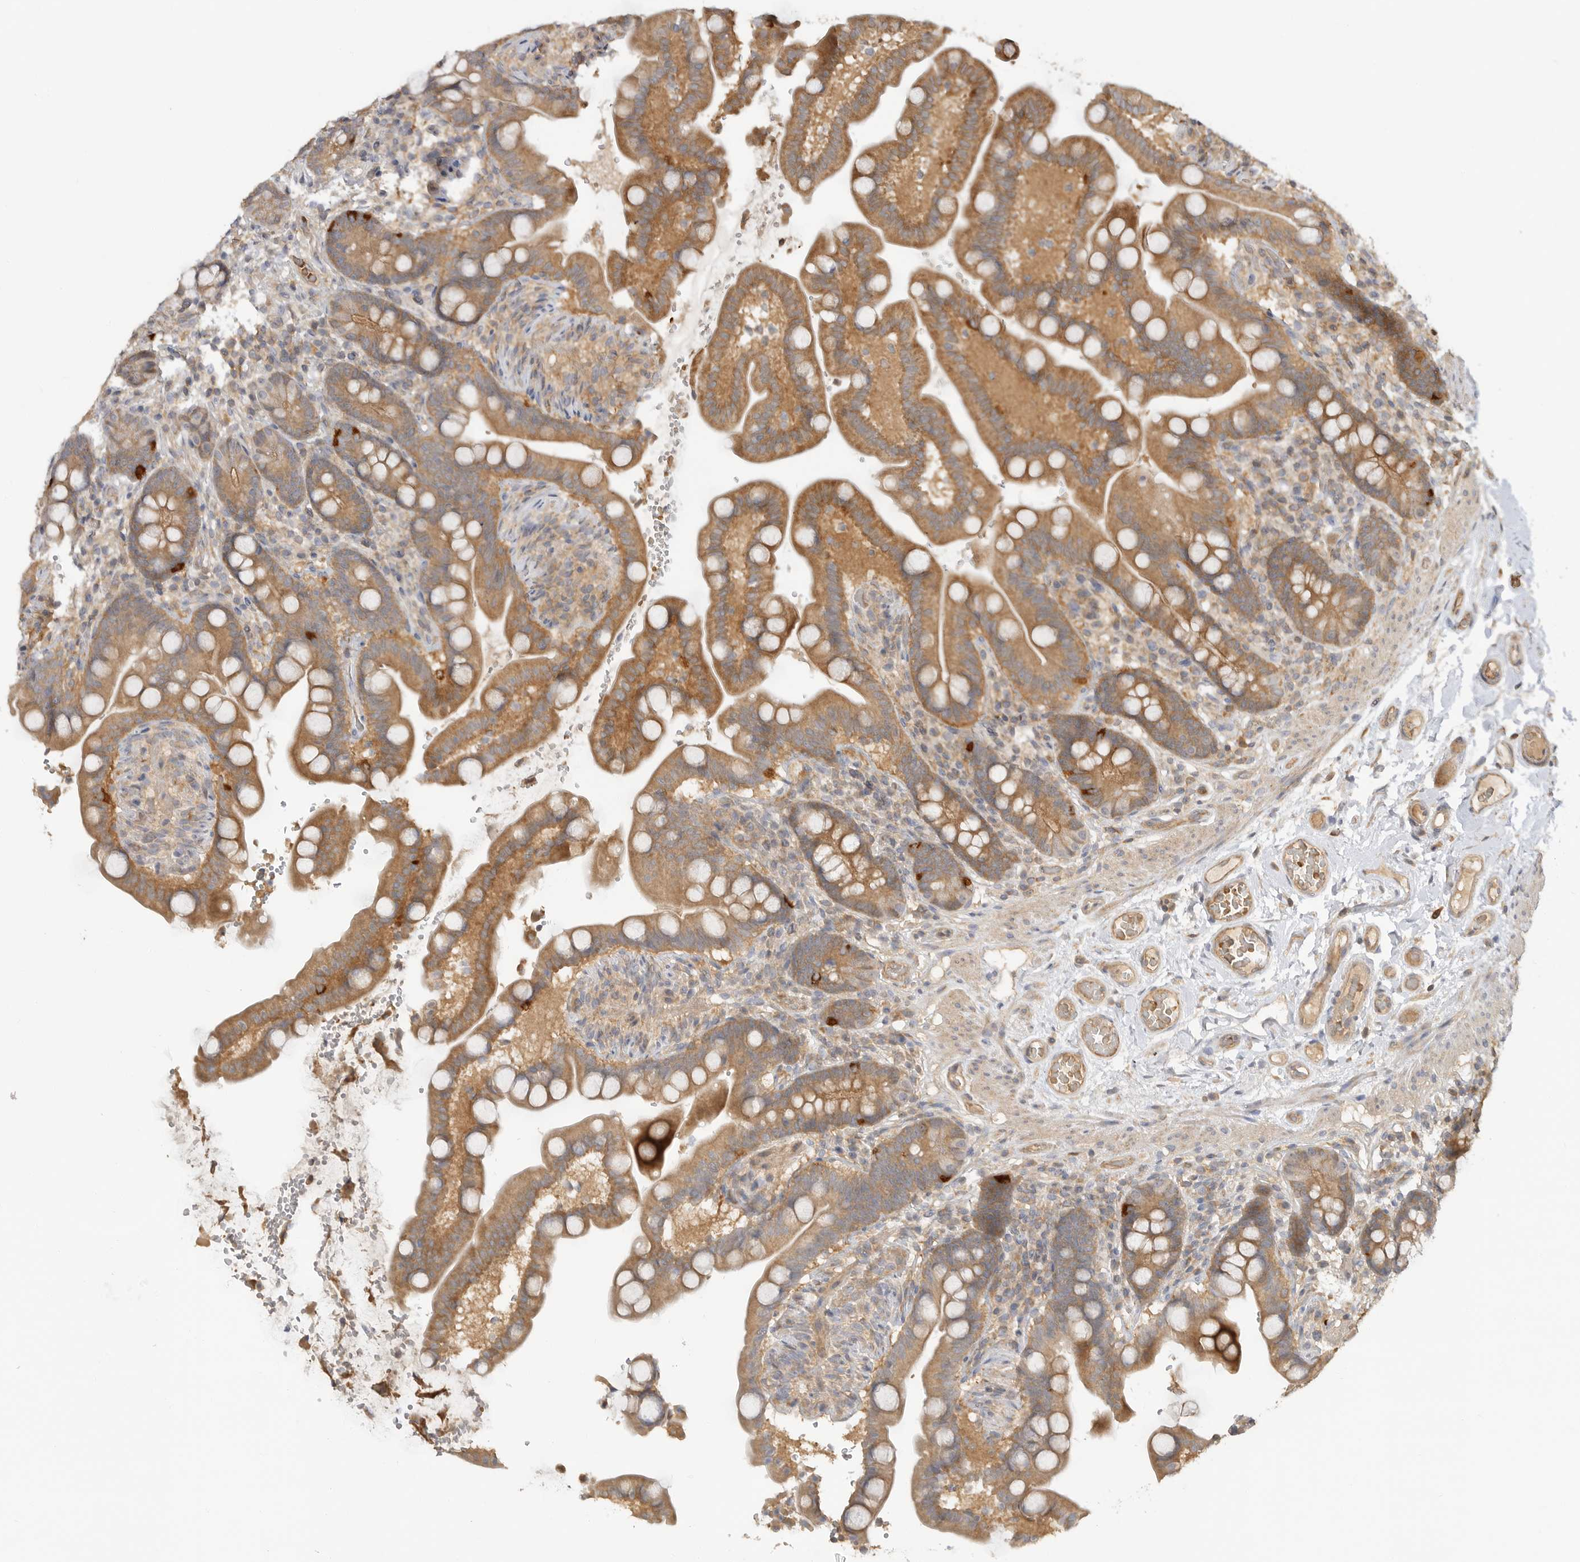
{"staining": {"intensity": "weak", "quantity": ">75%", "location": "cytoplasmic/membranous"}, "tissue": "colon", "cell_type": "Endothelial cells", "image_type": "normal", "snomed": [{"axis": "morphology", "description": "Normal tissue, NOS"}, {"axis": "topography", "description": "Smooth muscle"}, {"axis": "topography", "description": "Colon"}], "caption": "About >75% of endothelial cells in unremarkable human colon exhibit weak cytoplasmic/membranous protein staining as visualized by brown immunohistochemical staining.", "gene": "CLDN12", "patient": {"sex": "male", "age": 73}}